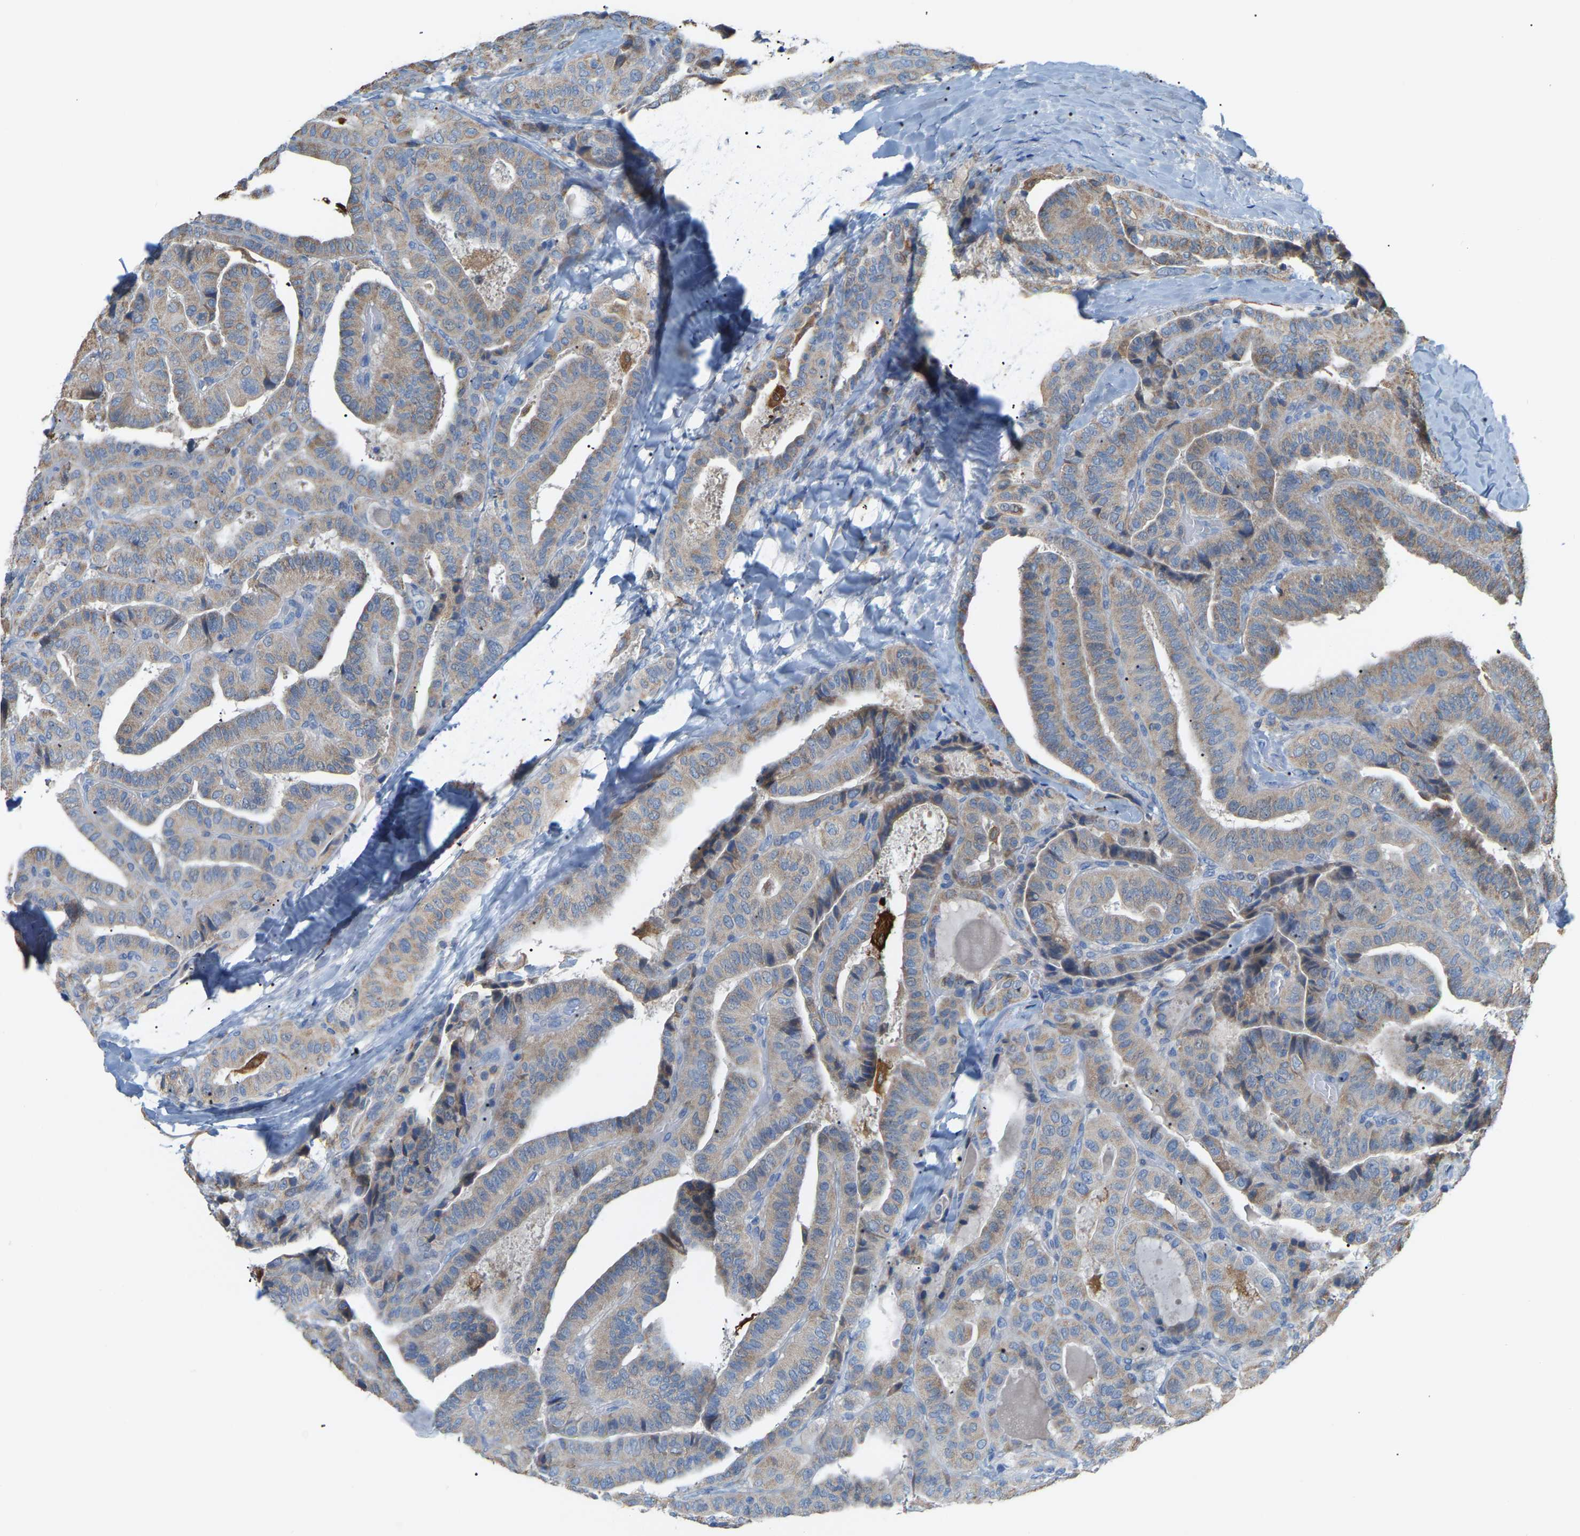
{"staining": {"intensity": "weak", "quantity": ">75%", "location": "cytoplasmic/membranous"}, "tissue": "thyroid cancer", "cell_type": "Tumor cells", "image_type": "cancer", "snomed": [{"axis": "morphology", "description": "Papillary adenocarcinoma, NOS"}, {"axis": "topography", "description": "Thyroid gland"}], "caption": "The immunohistochemical stain labels weak cytoplasmic/membranous staining in tumor cells of papillary adenocarcinoma (thyroid) tissue.", "gene": "CROT", "patient": {"sex": "male", "age": 77}}